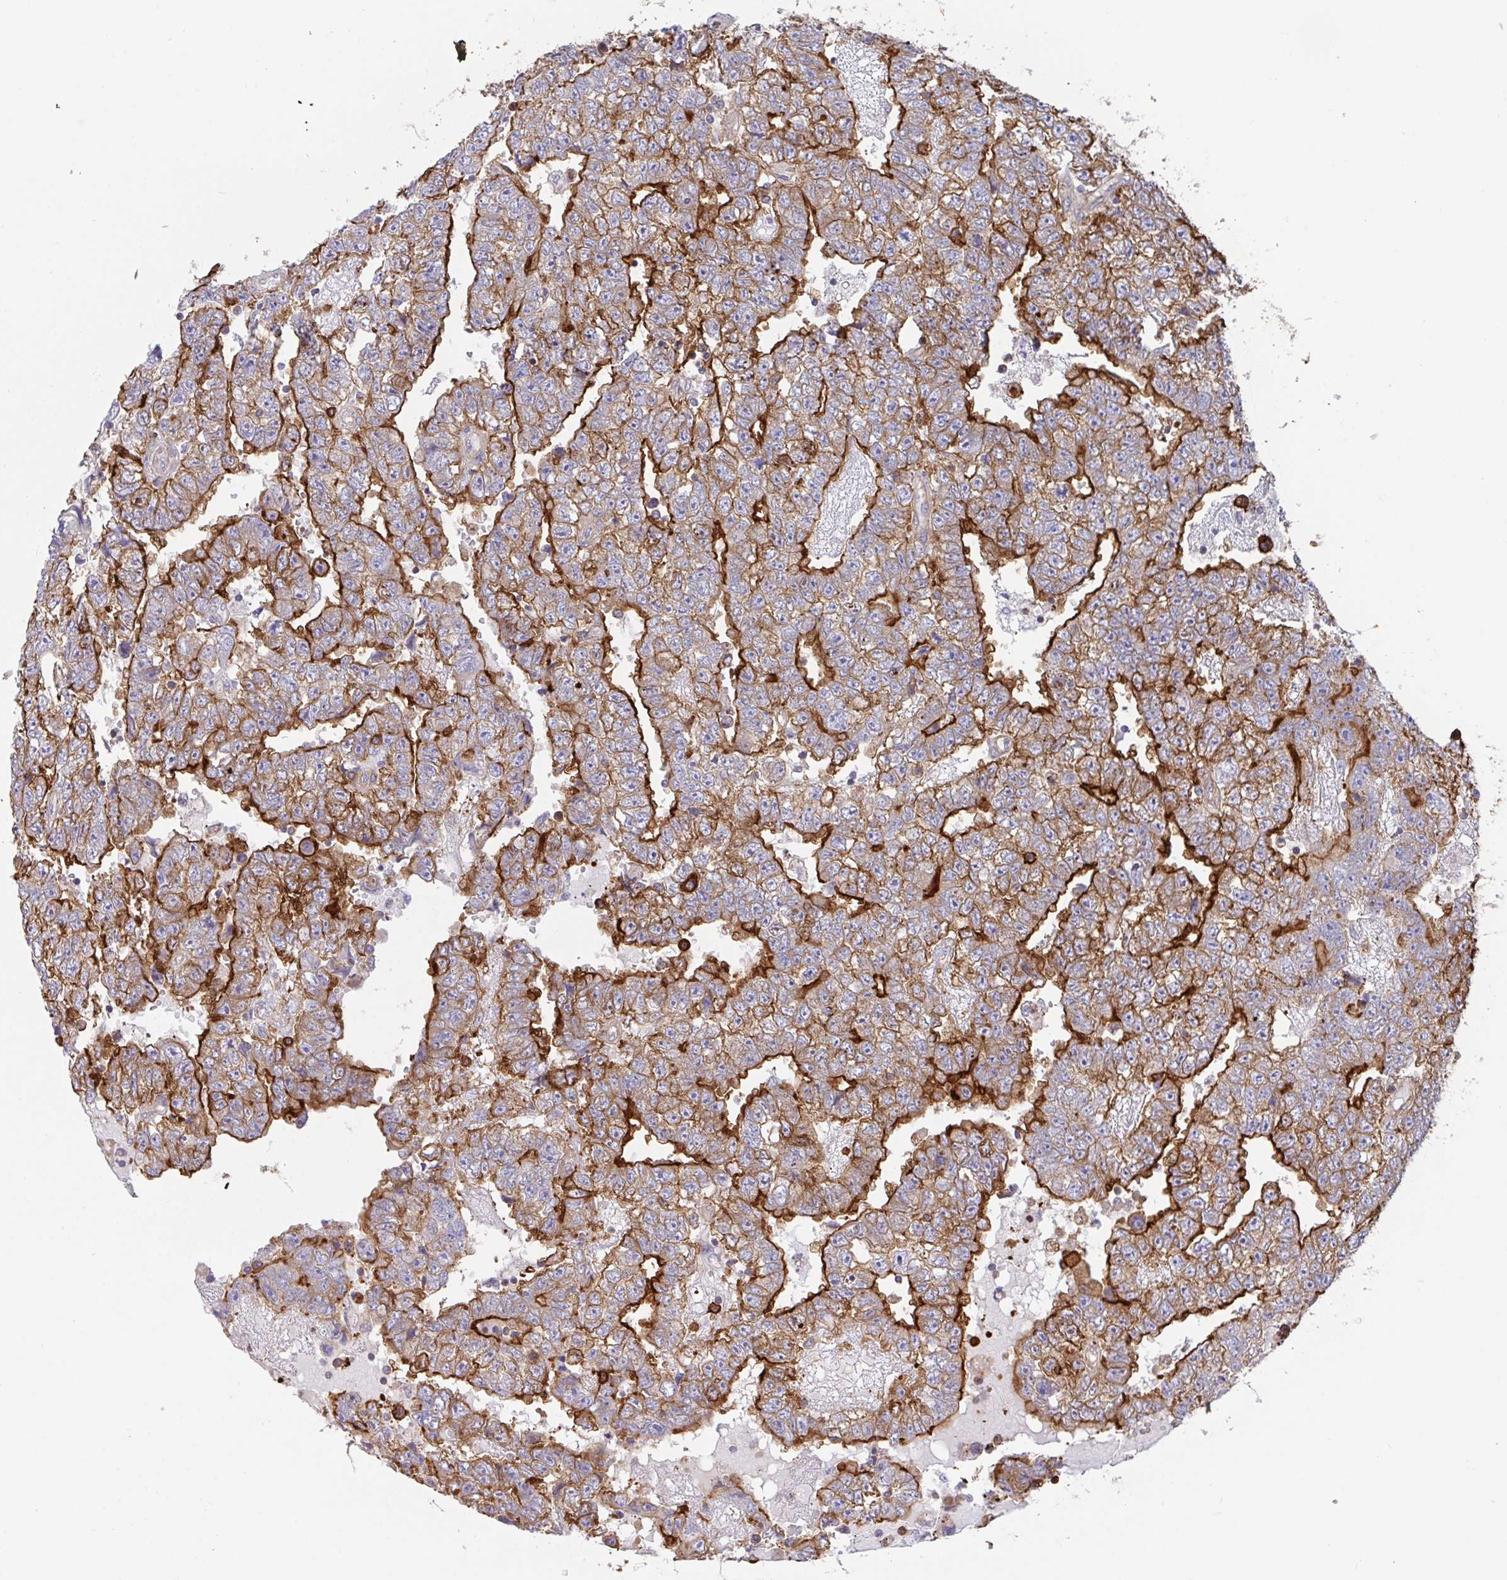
{"staining": {"intensity": "strong", "quantity": "25%-75%", "location": "cytoplasmic/membranous"}, "tissue": "testis cancer", "cell_type": "Tumor cells", "image_type": "cancer", "snomed": [{"axis": "morphology", "description": "Carcinoma, Embryonal, NOS"}, {"axis": "topography", "description": "Testis"}], "caption": "Protein staining of embryonal carcinoma (testis) tissue shows strong cytoplasmic/membranous staining in approximately 25%-75% of tumor cells. The protein is stained brown, and the nuclei are stained in blue (DAB IHC with brightfield microscopy, high magnification).", "gene": "YARS2", "patient": {"sex": "male", "age": 25}}